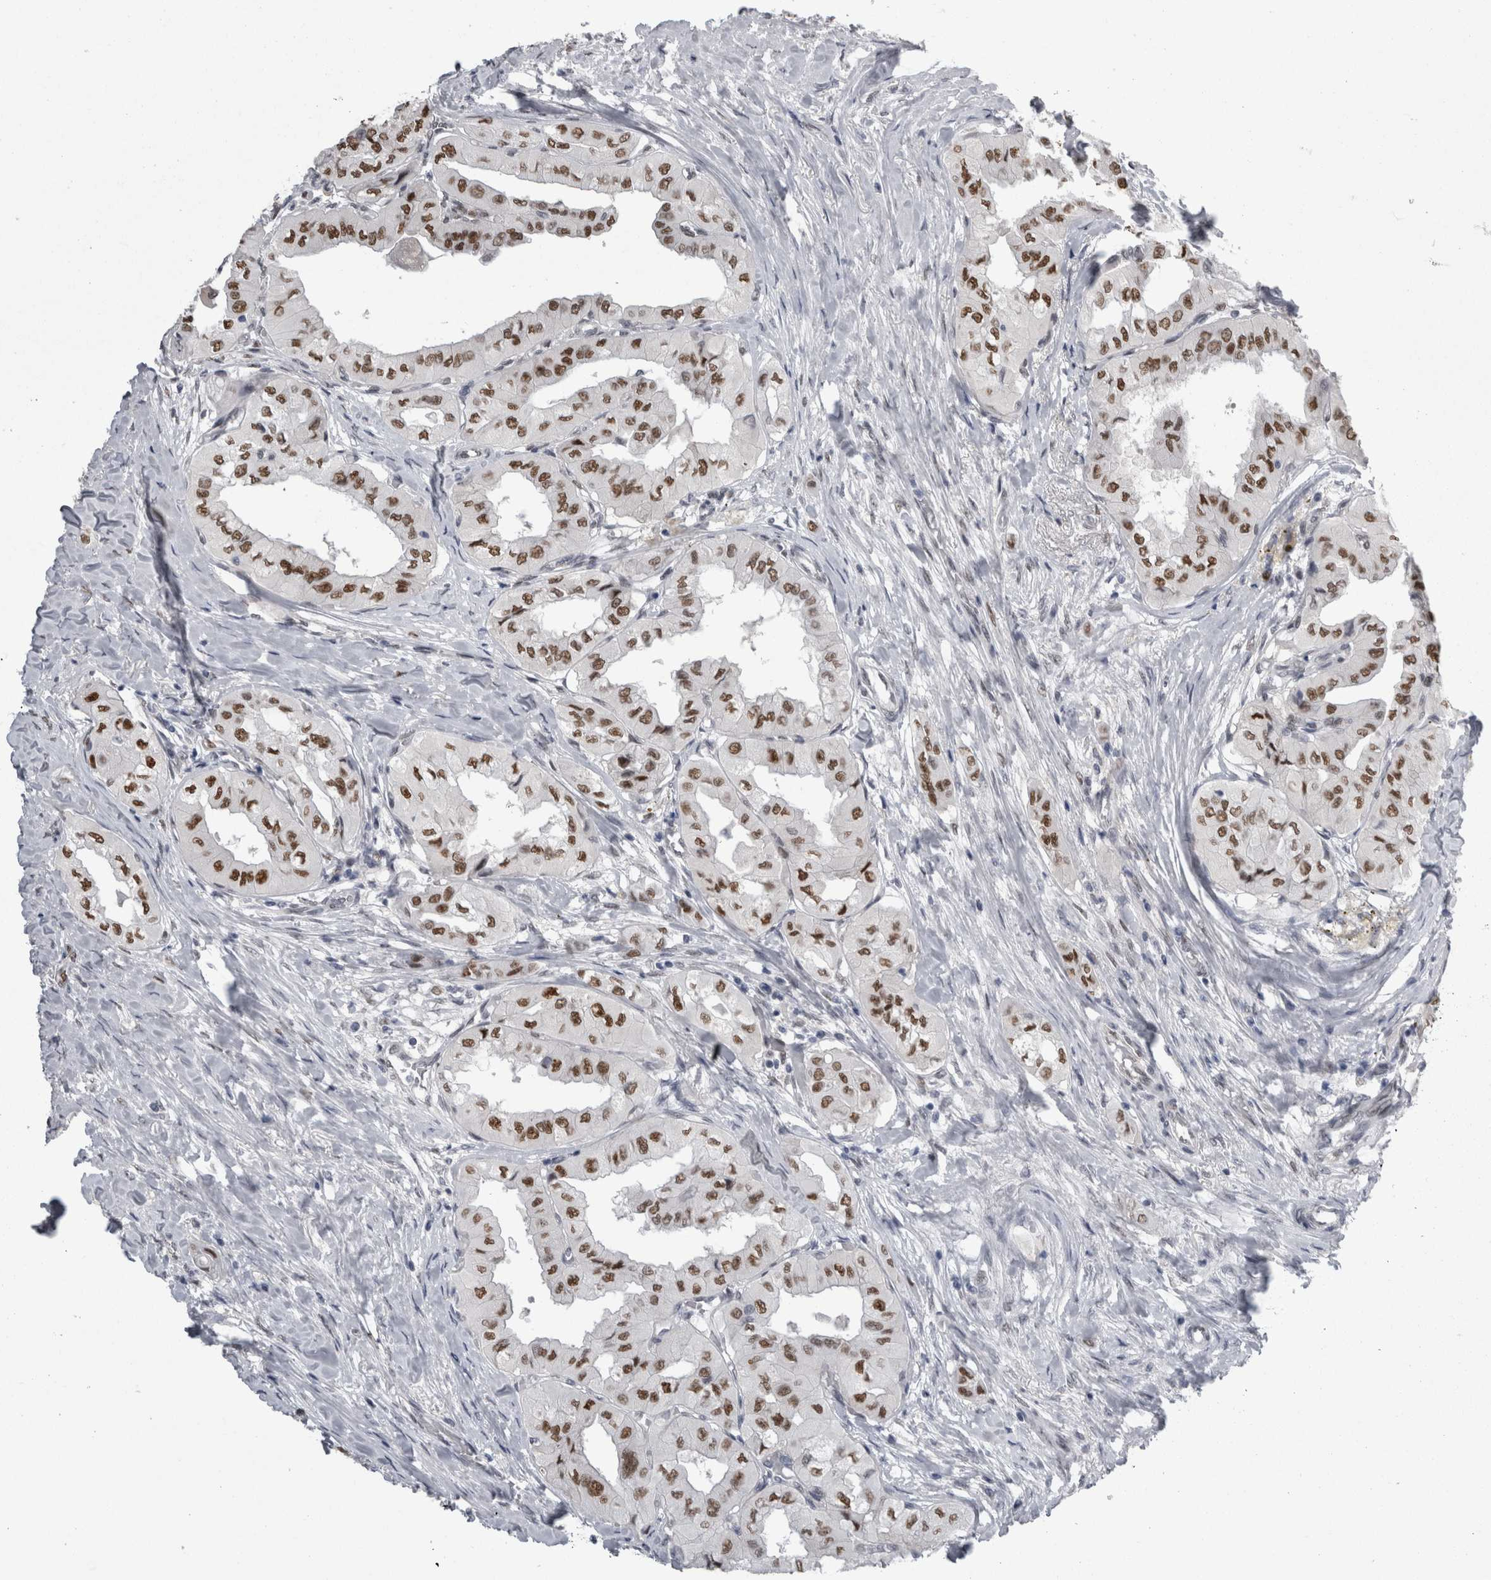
{"staining": {"intensity": "strong", "quantity": ">75%", "location": "nuclear"}, "tissue": "thyroid cancer", "cell_type": "Tumor cells", "image_type": "cancer", "snomed": [{"axis": "morphology", "description": "Papillary adenocarcinoma, NOS"}, {"axis": "topography", "description": "Thyroid gland"}], "caption": "The immunohistochemical stain labels strong nuclear staining in tumor cells of thyroid cancer tissue. (brown staining indicates protein expression, while blue staining denotes nuclei).", "gene": "C1orf54", "patient": {"sex": "female", "age": 59}}